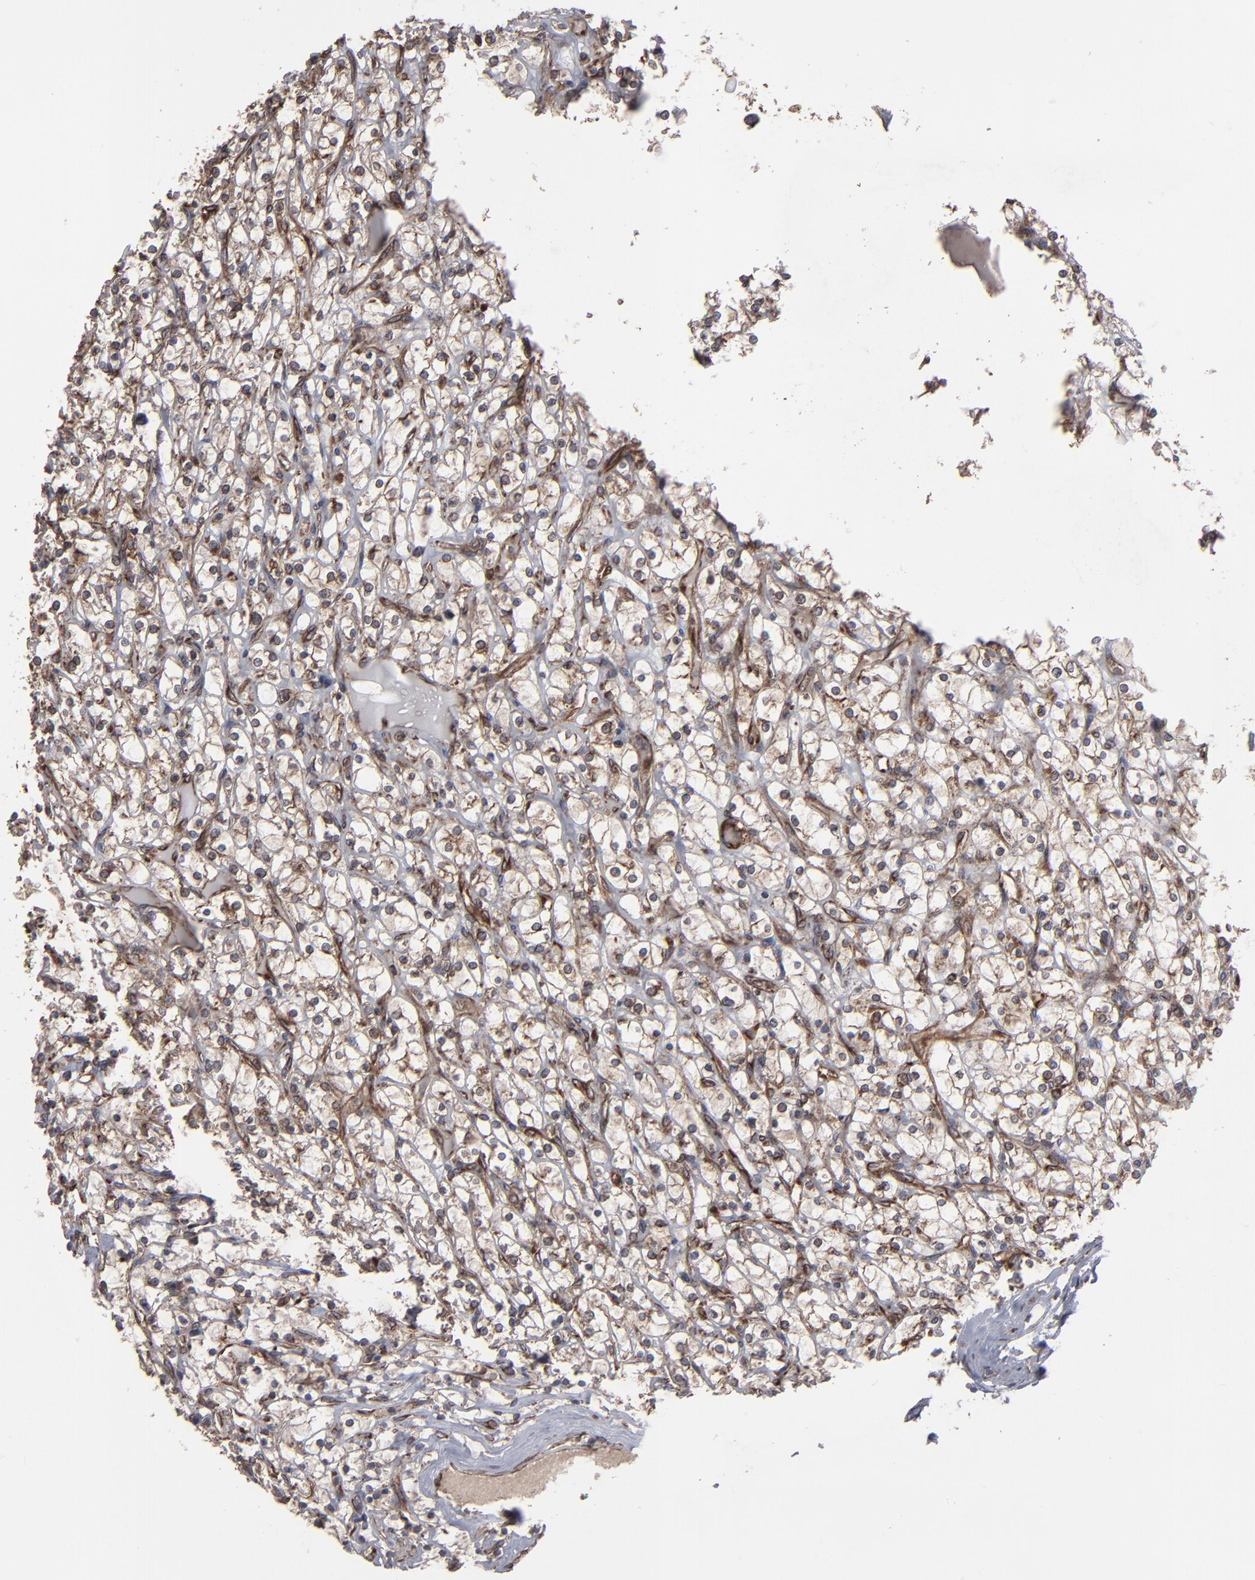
{"staining": {"intensity": "weak", "quantity": "25%-75%", "location": "cytoplasmic/membranous"}, "tissue": "renal cancer", "cell_type": "Tumor cells", "image_type": "cancer", "snomed": [{"axis": "morphology", "description": "Adenocarcinoma, NOS"}, {"axis": "topography", "description": "Kidney"}], "caption": "Immunohistochemistry (IHC) micrograph of renal cancer stained for a protein (brown), which displays low levels of weak cytoplasmic/membranous staining in about 25%-75% of tumor cells.", "gene": "CNIH1", "patient": {"sex": "female", "age": 73}}